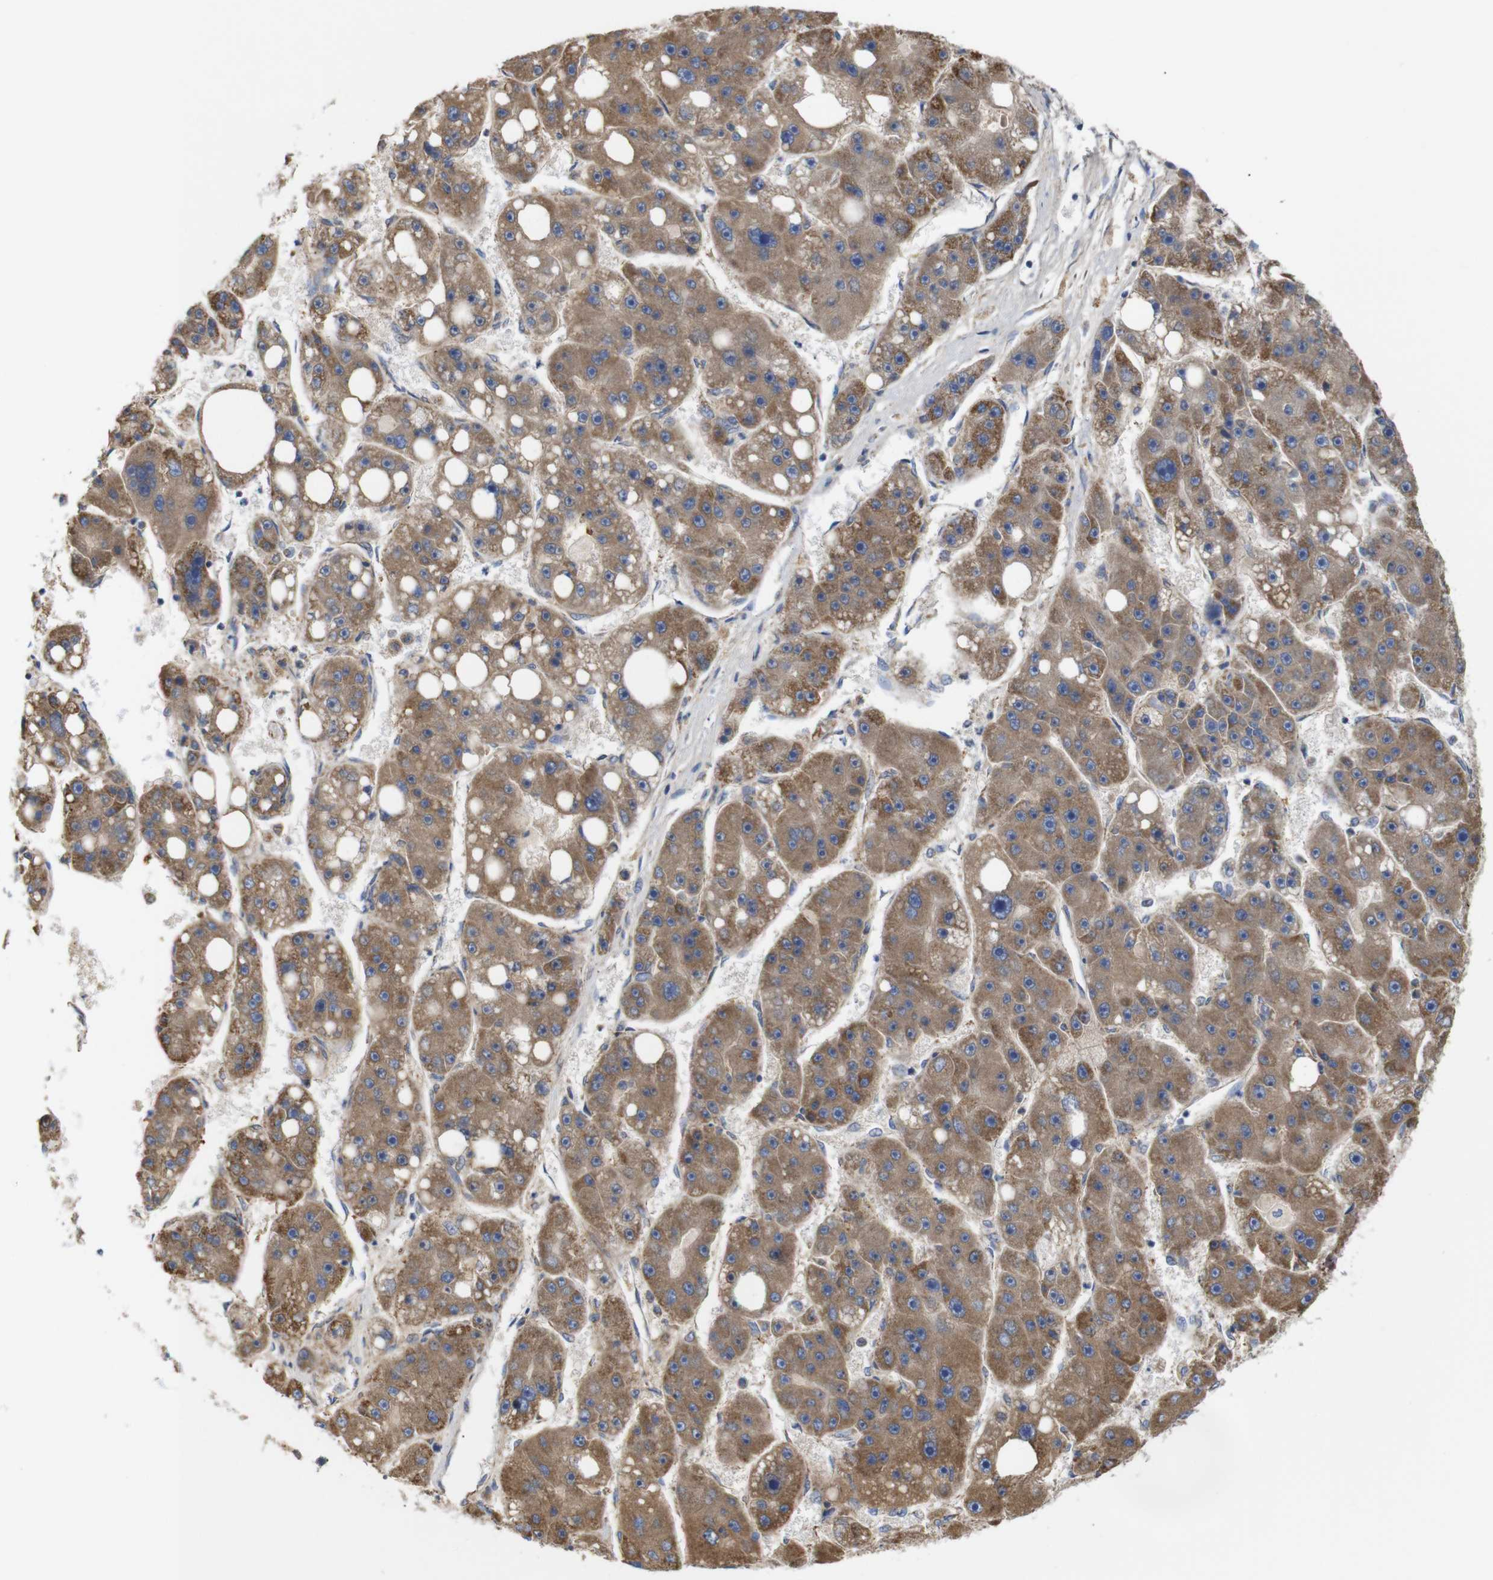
{"staining": {"intensity": "moderate", "quantity": ">75%", "location": "cytoplasmic/membranous"}, "tissue": "liver cancer", "cell_type": "Tumor cells", "image_type": "cancer", "snomed": [{"axis": "morphology", "description": "Carcinoma, Hepatocellular, NOS"}, {"axis": "topography", "description": "Liver"}], "caption": "Protein staining of liver cancer tissue exhibits moderate cytoplasmic/membranous staining in about >75% of tumor cells.", "gene": "FAM171B", "patient": {"sex": "female", "age": 61}}